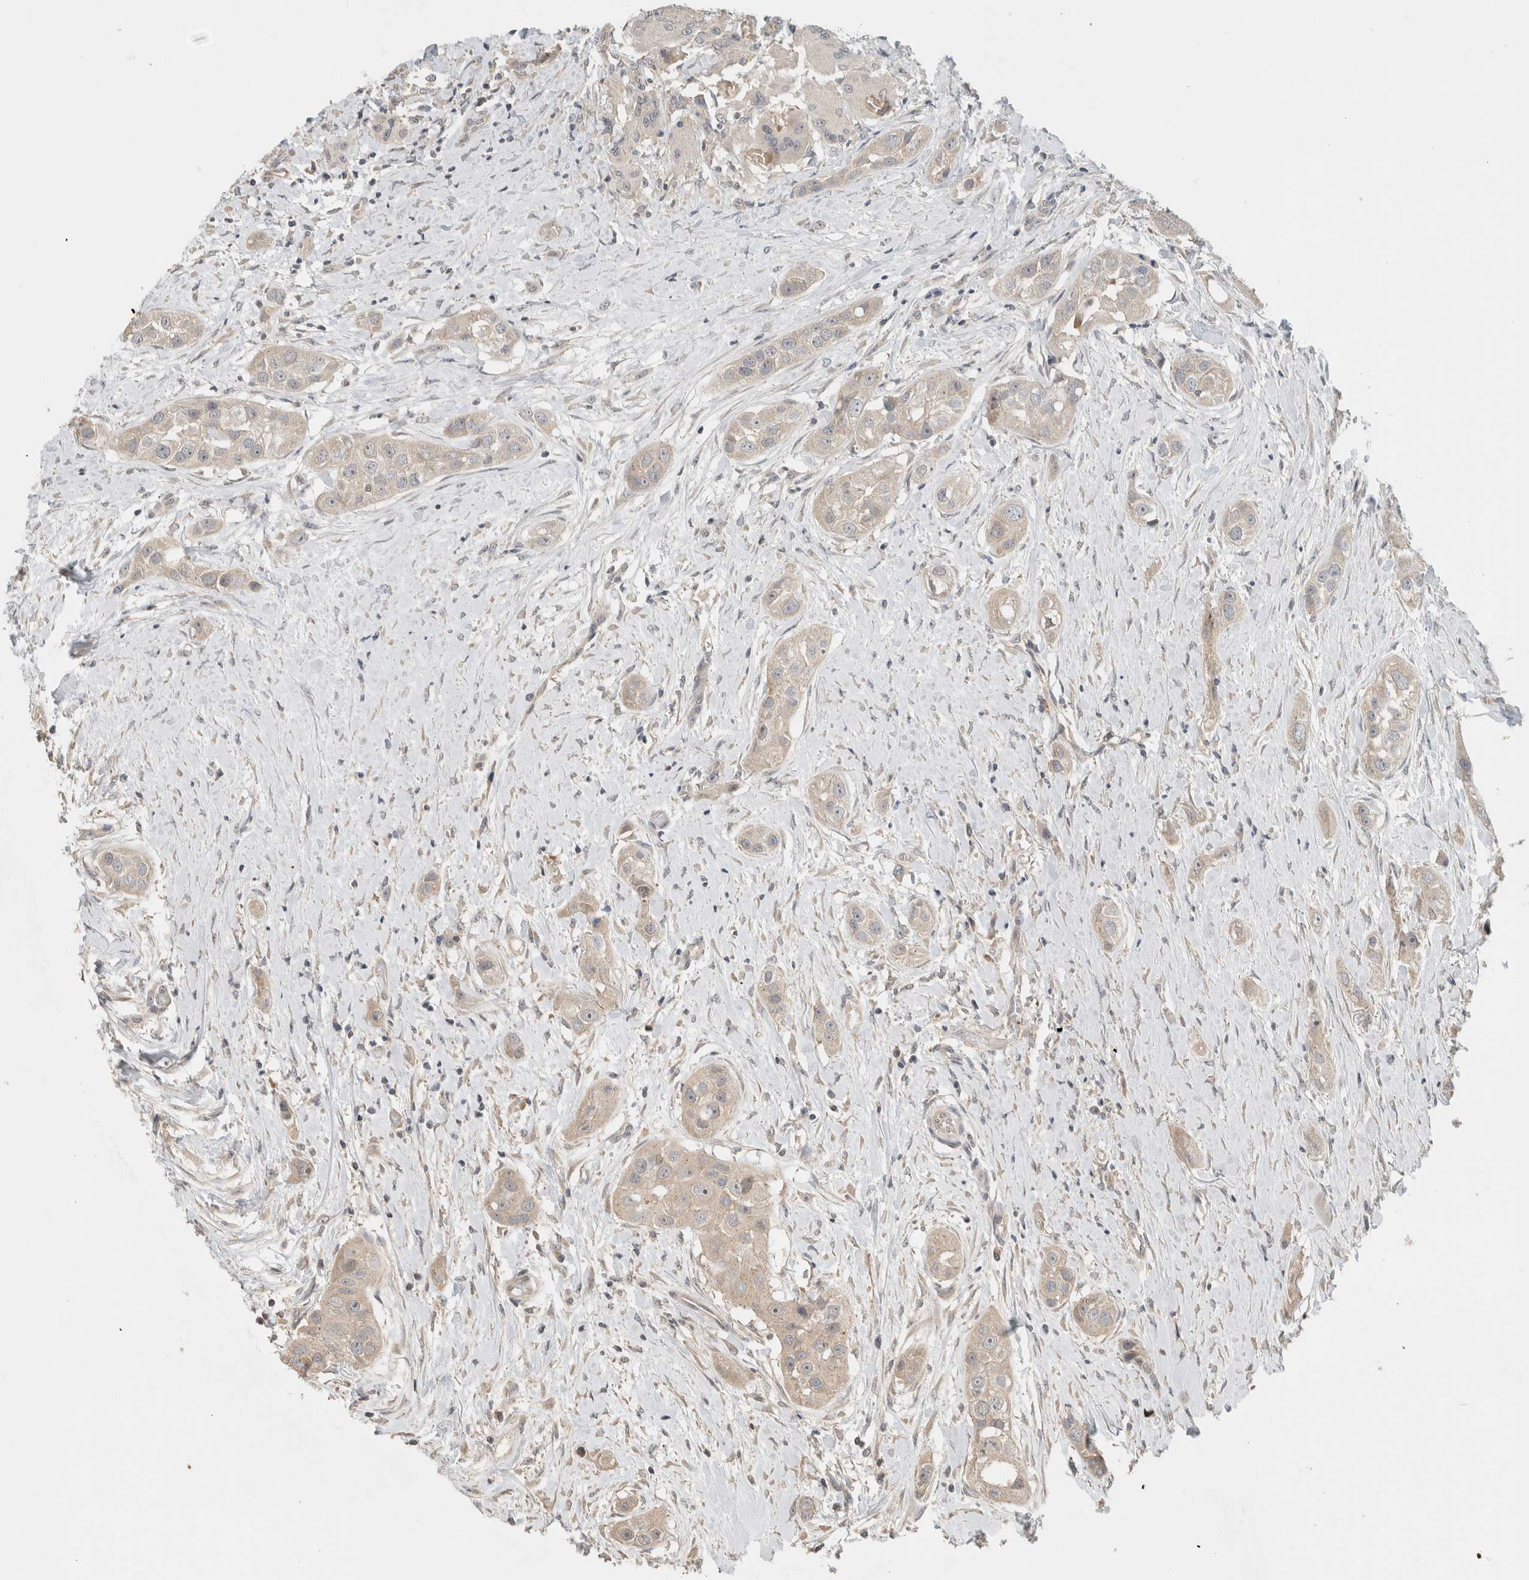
{"staining": {"intensity": "weak", "quantity": "<25%", "location": "cytoplasmic/membranous"}, "tissue": "head and neck cancer", "cell_type": "Tumor cells", "image_type": "cancer", "snomed": [{"axis": "morphology", "description": "Normal tissue, NOS"}, {"axis": "morphology", "description": "Squamous cell carcinoma, NOS"}, {"axis": "topography", "description": "Skeletal muscle"}, {"axis": "topography", "description": "Head-Neck"}], "caption": "There is no significant positivity in tumor cells of head and neck cancer.", "gene": "ERCC6L2", "patient": {"sex": "male", "age": 51}}